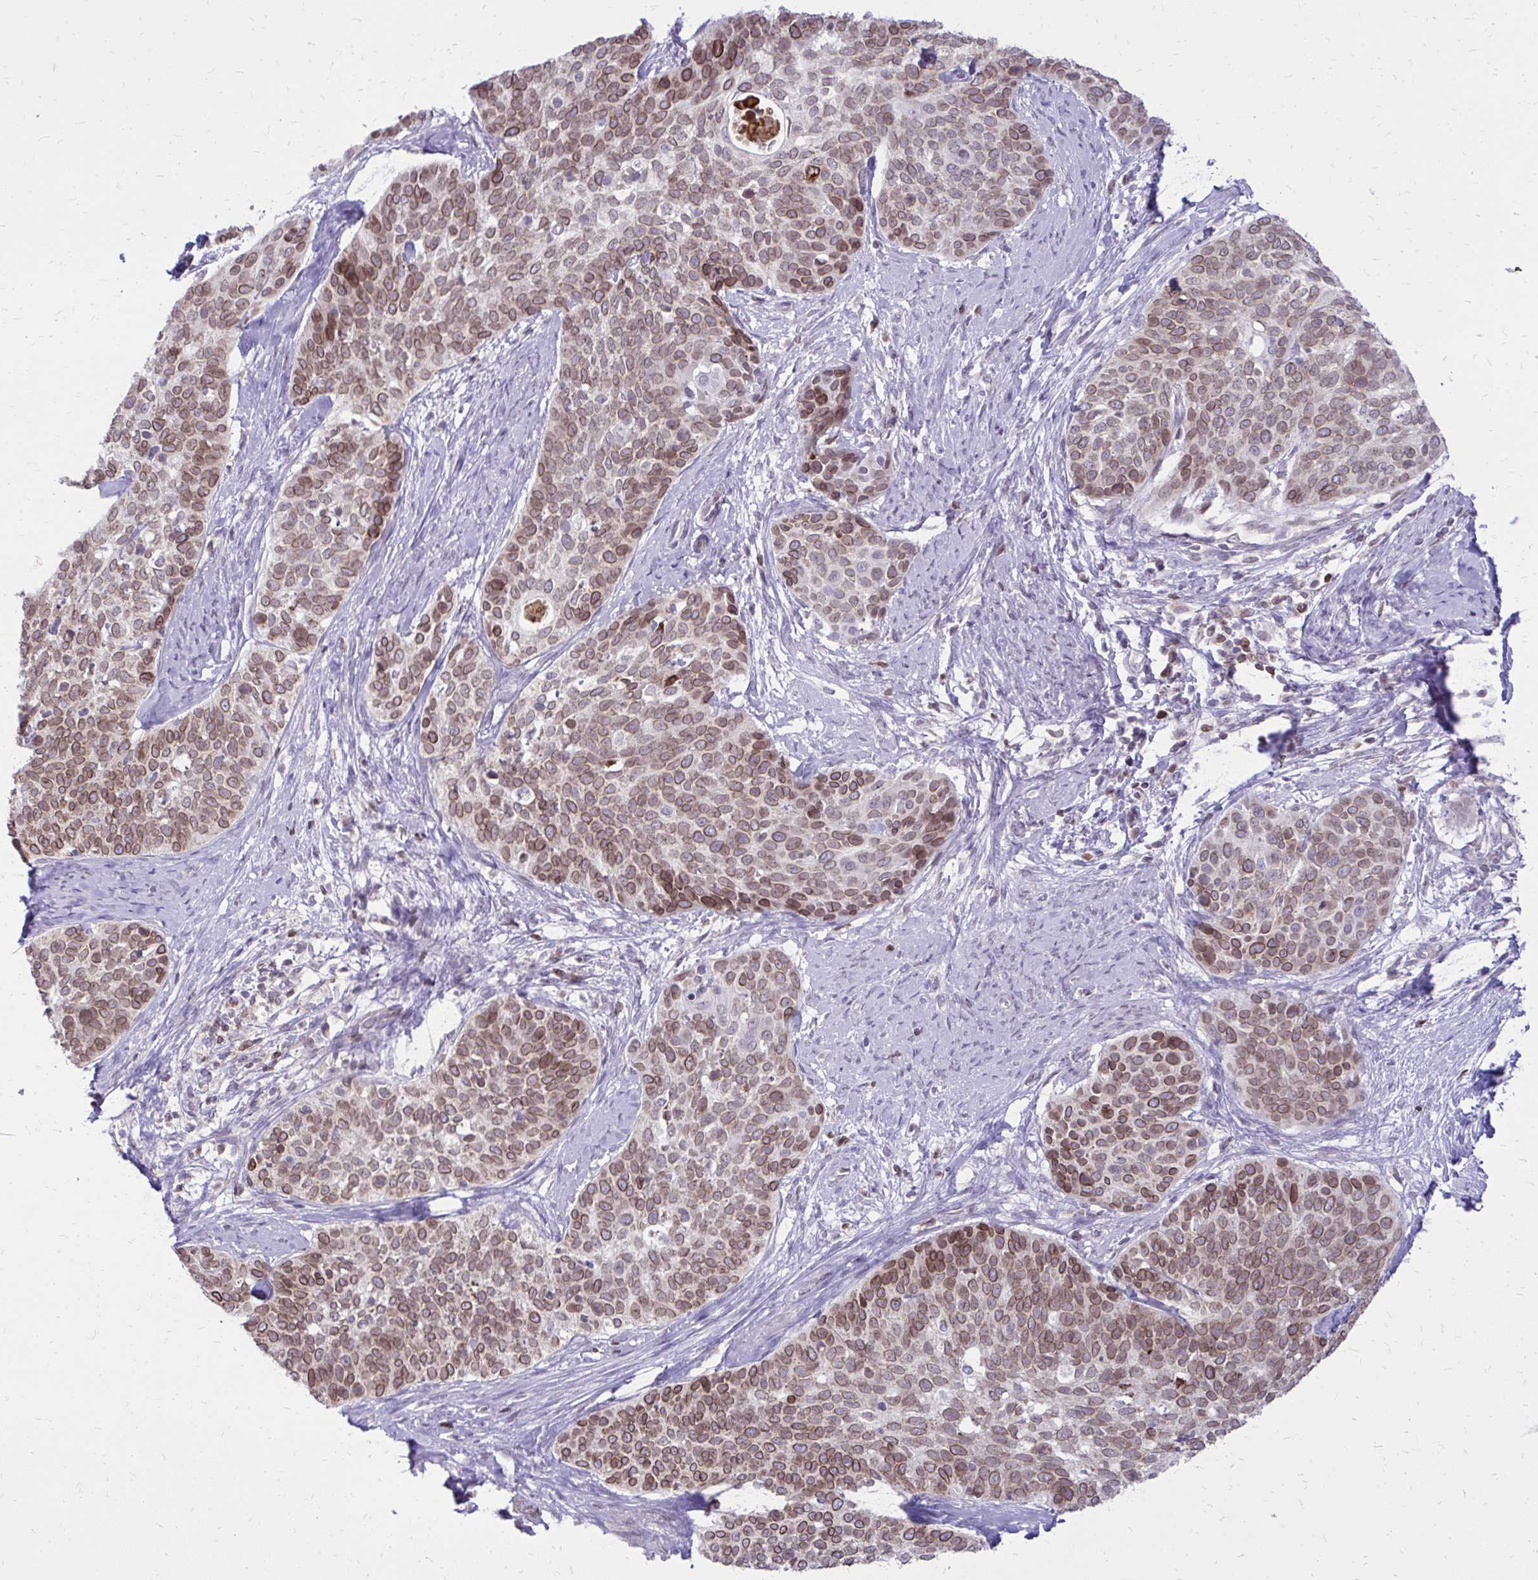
{"staining": {"intensity": "moderate", "quantity": ">75%", "location": "cytoplasmic/membranous,nuclear"}, "tissue": "cervical cancer", "cell_type": "Tumor cells", "image_type": "cancer", "snomed": [{"axis": "morphology", "description": "Squamous cell carcinoma, NOS"}, {"axis": "topography", "description": "Cervix"}], "caption": "Moderate cytoplasmic/membranous and nuclear positivity for a protein is seen in approximately >75% of tumor cells of cervical cancer (squamous cell carcinoma) using immunohistochemistry.", "gene": "RPS6KA2", "patient": {"sex": "female", "age": 69}}